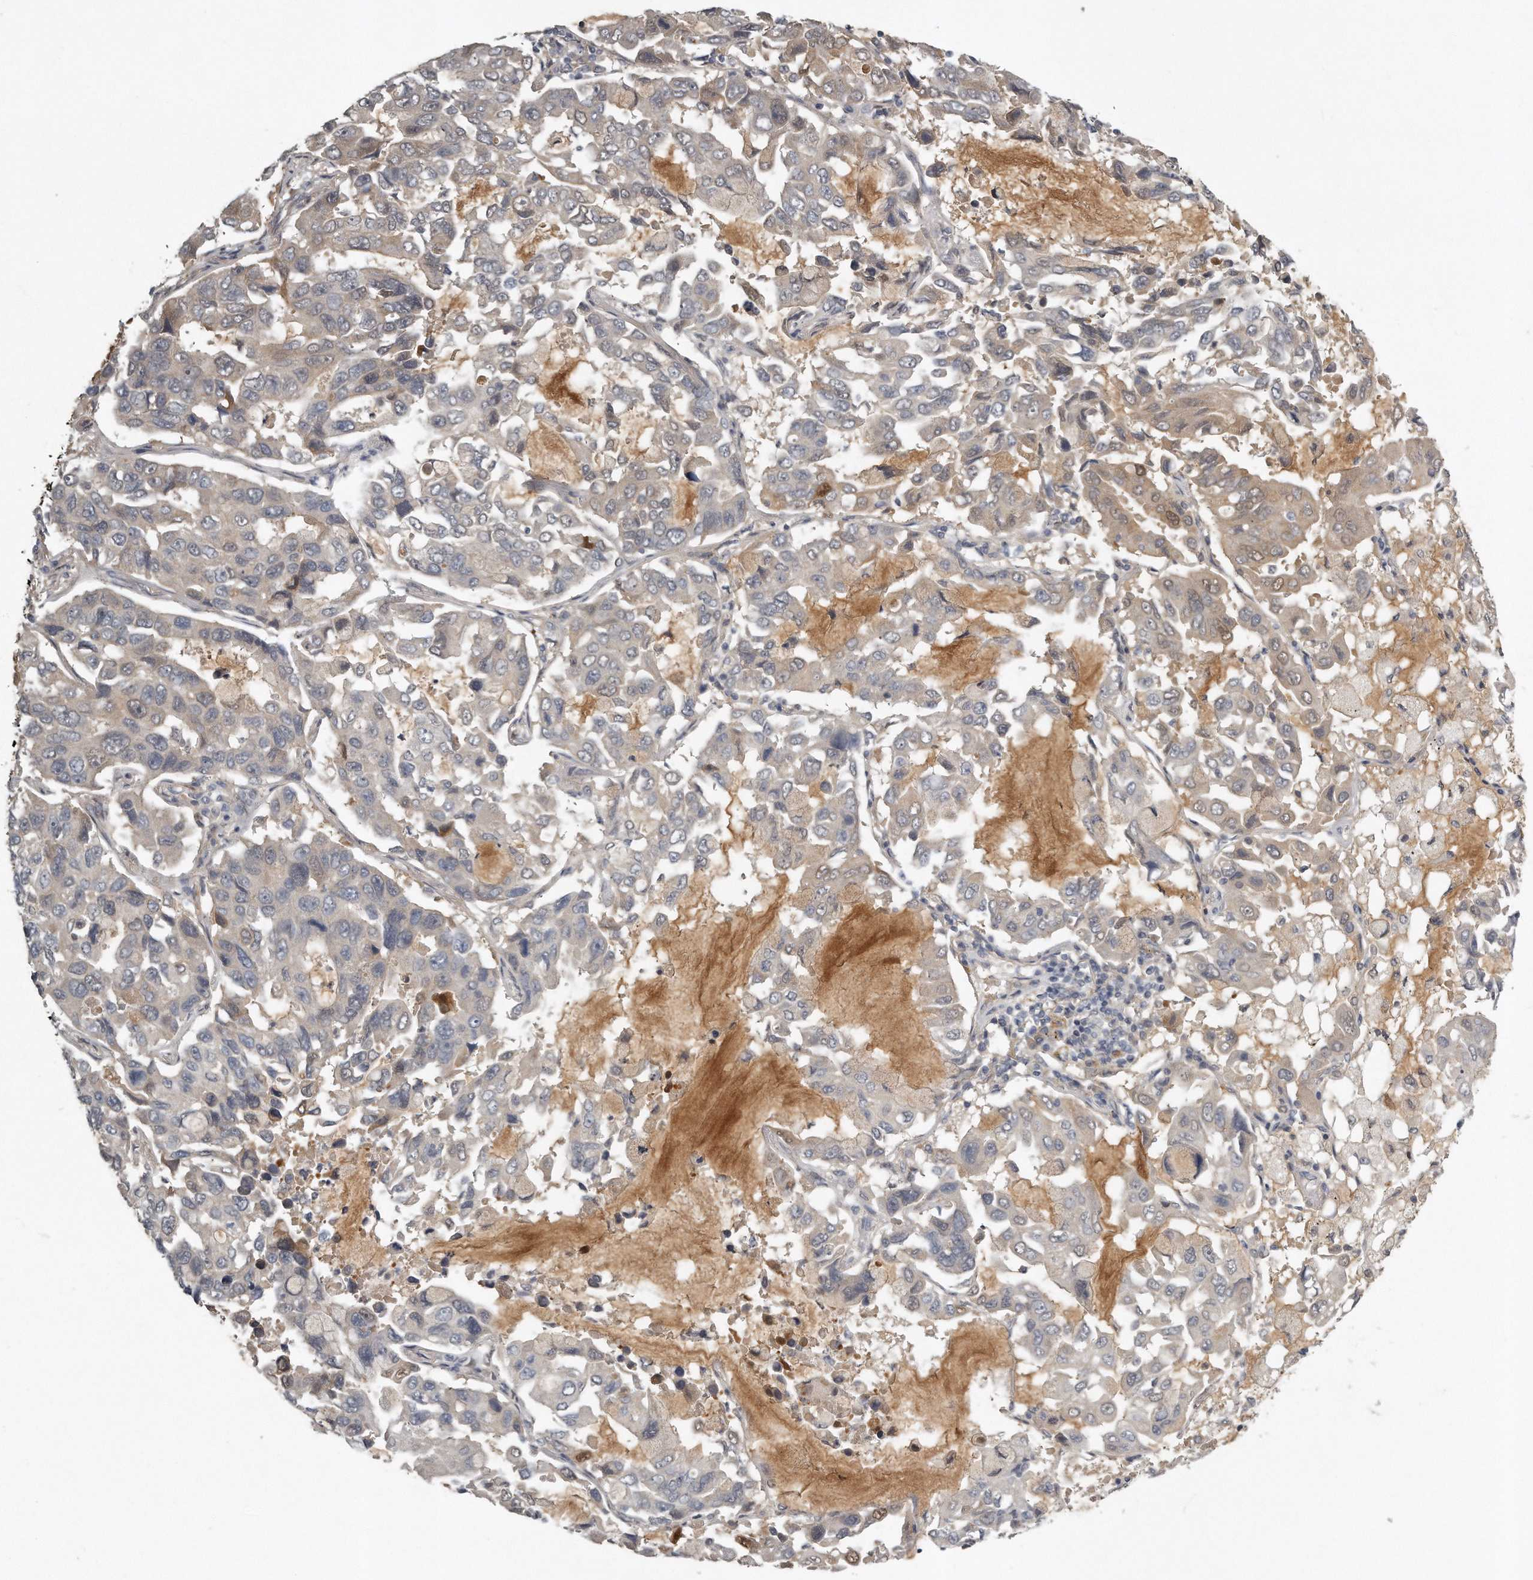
{"staining": {"intensity": "negative", "quantity": "none", "location": "none"}, "tissue": "lung cancer", "cell_type": "Tumor cells", "image_type": "cancer", "snomed": [{"axis": "morphology", "description": "Adenocarcinoma, NOS"}, {"axis": "topography", "description": "Lung"}], "caption": "Lung adenocarcinoma stained for a protein using immunohistochemistry displays no positivity tumor cells.", "gene": "GGCT", "patient": {"sex": "male", "age": 64}}